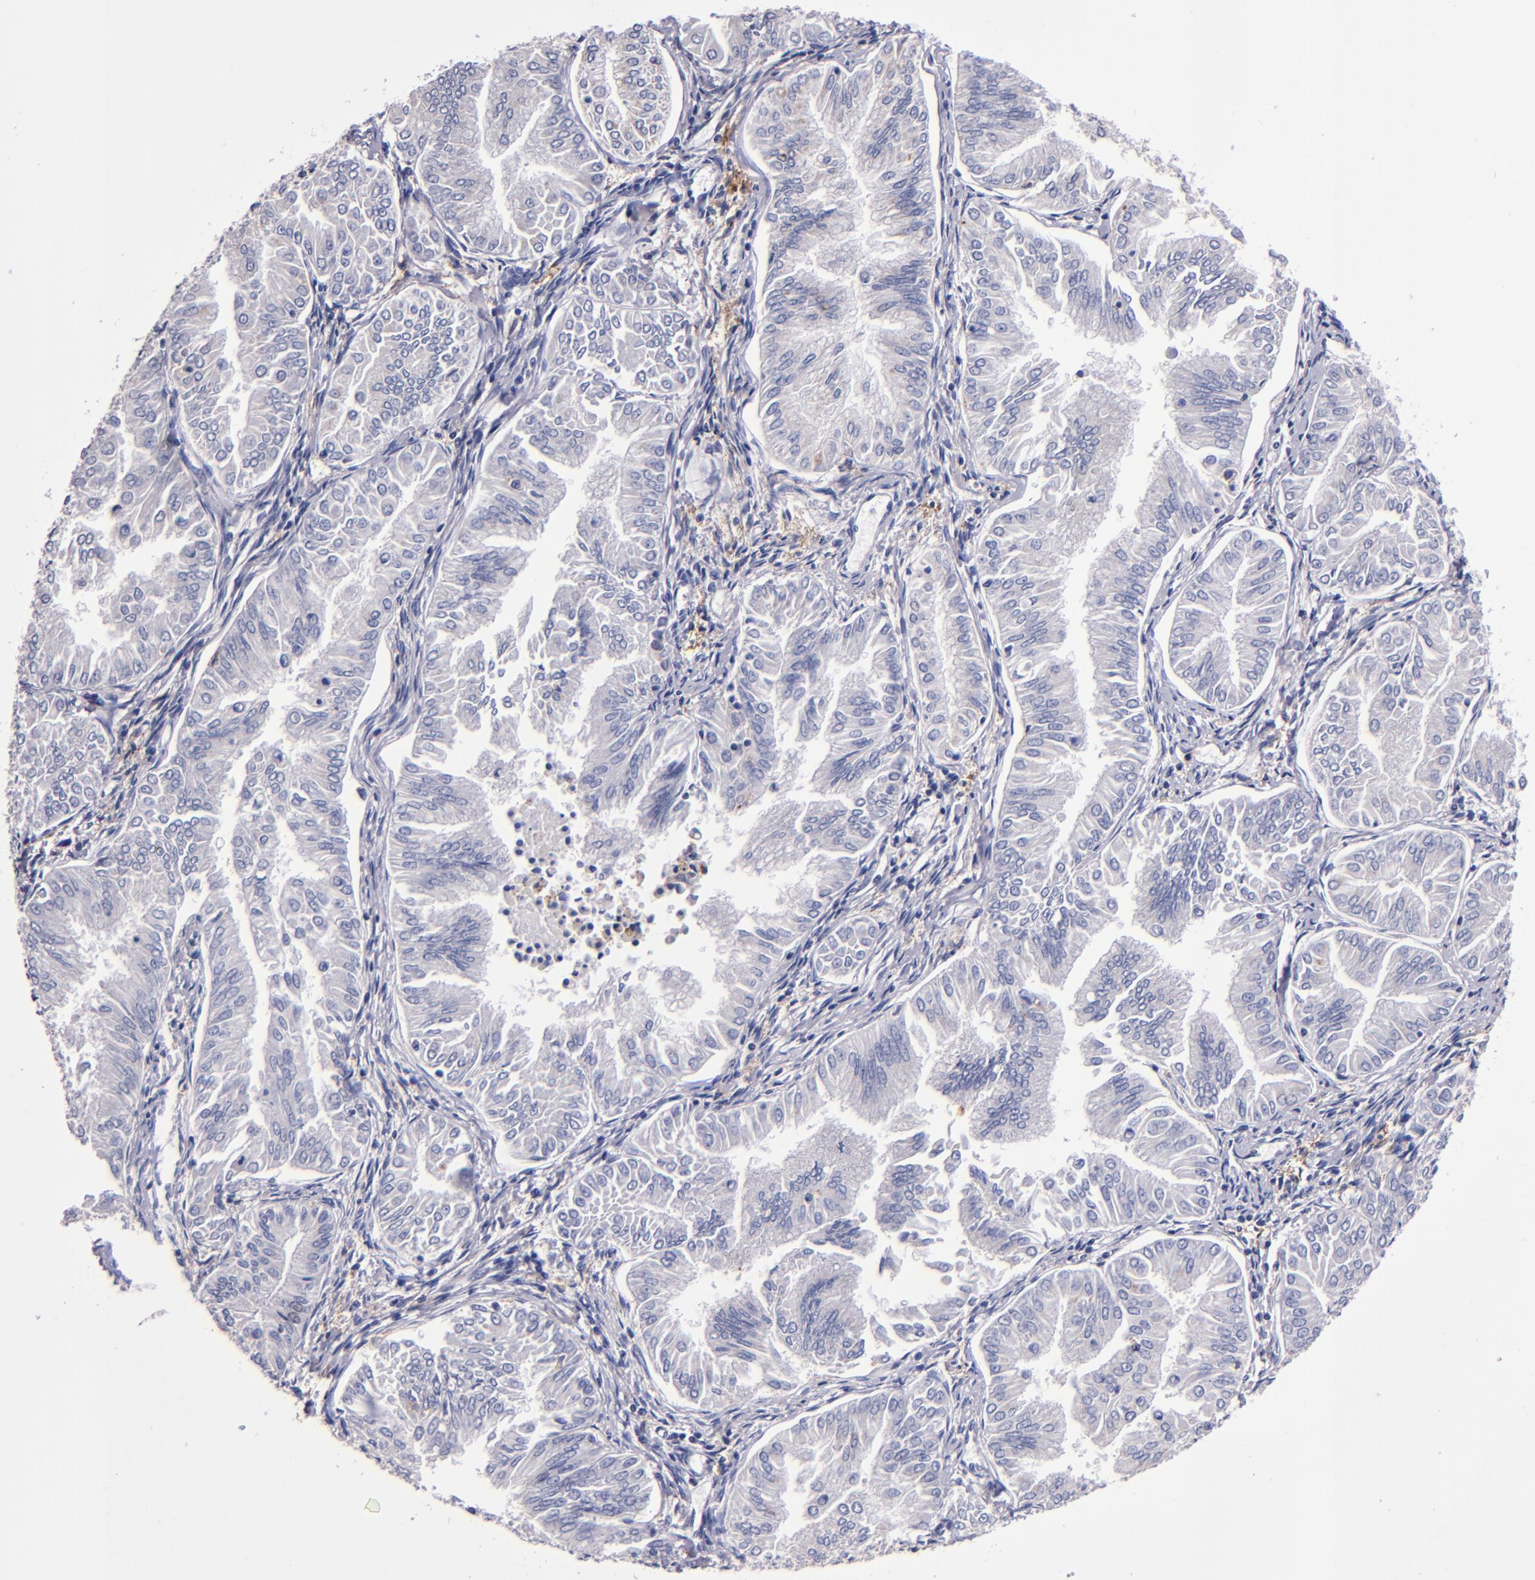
{"staining": {"intensity": "negative", "quantity": "none", "location": "none"}, "tissue": "endometrial cancer", "cell_type": "Tumor cells", "image_type": "cancer", "snomed": [{"axis": "morphology", "description": "Adenocarcinoma, NOS"}, {"axis": "topography", "description": "Endometrium"}], "caption": "Image shows no significant protein staining in tumor cells of endometrial cancer.", "gene": "SIRPA", "patient": {"sex": "female", "age": 53}}